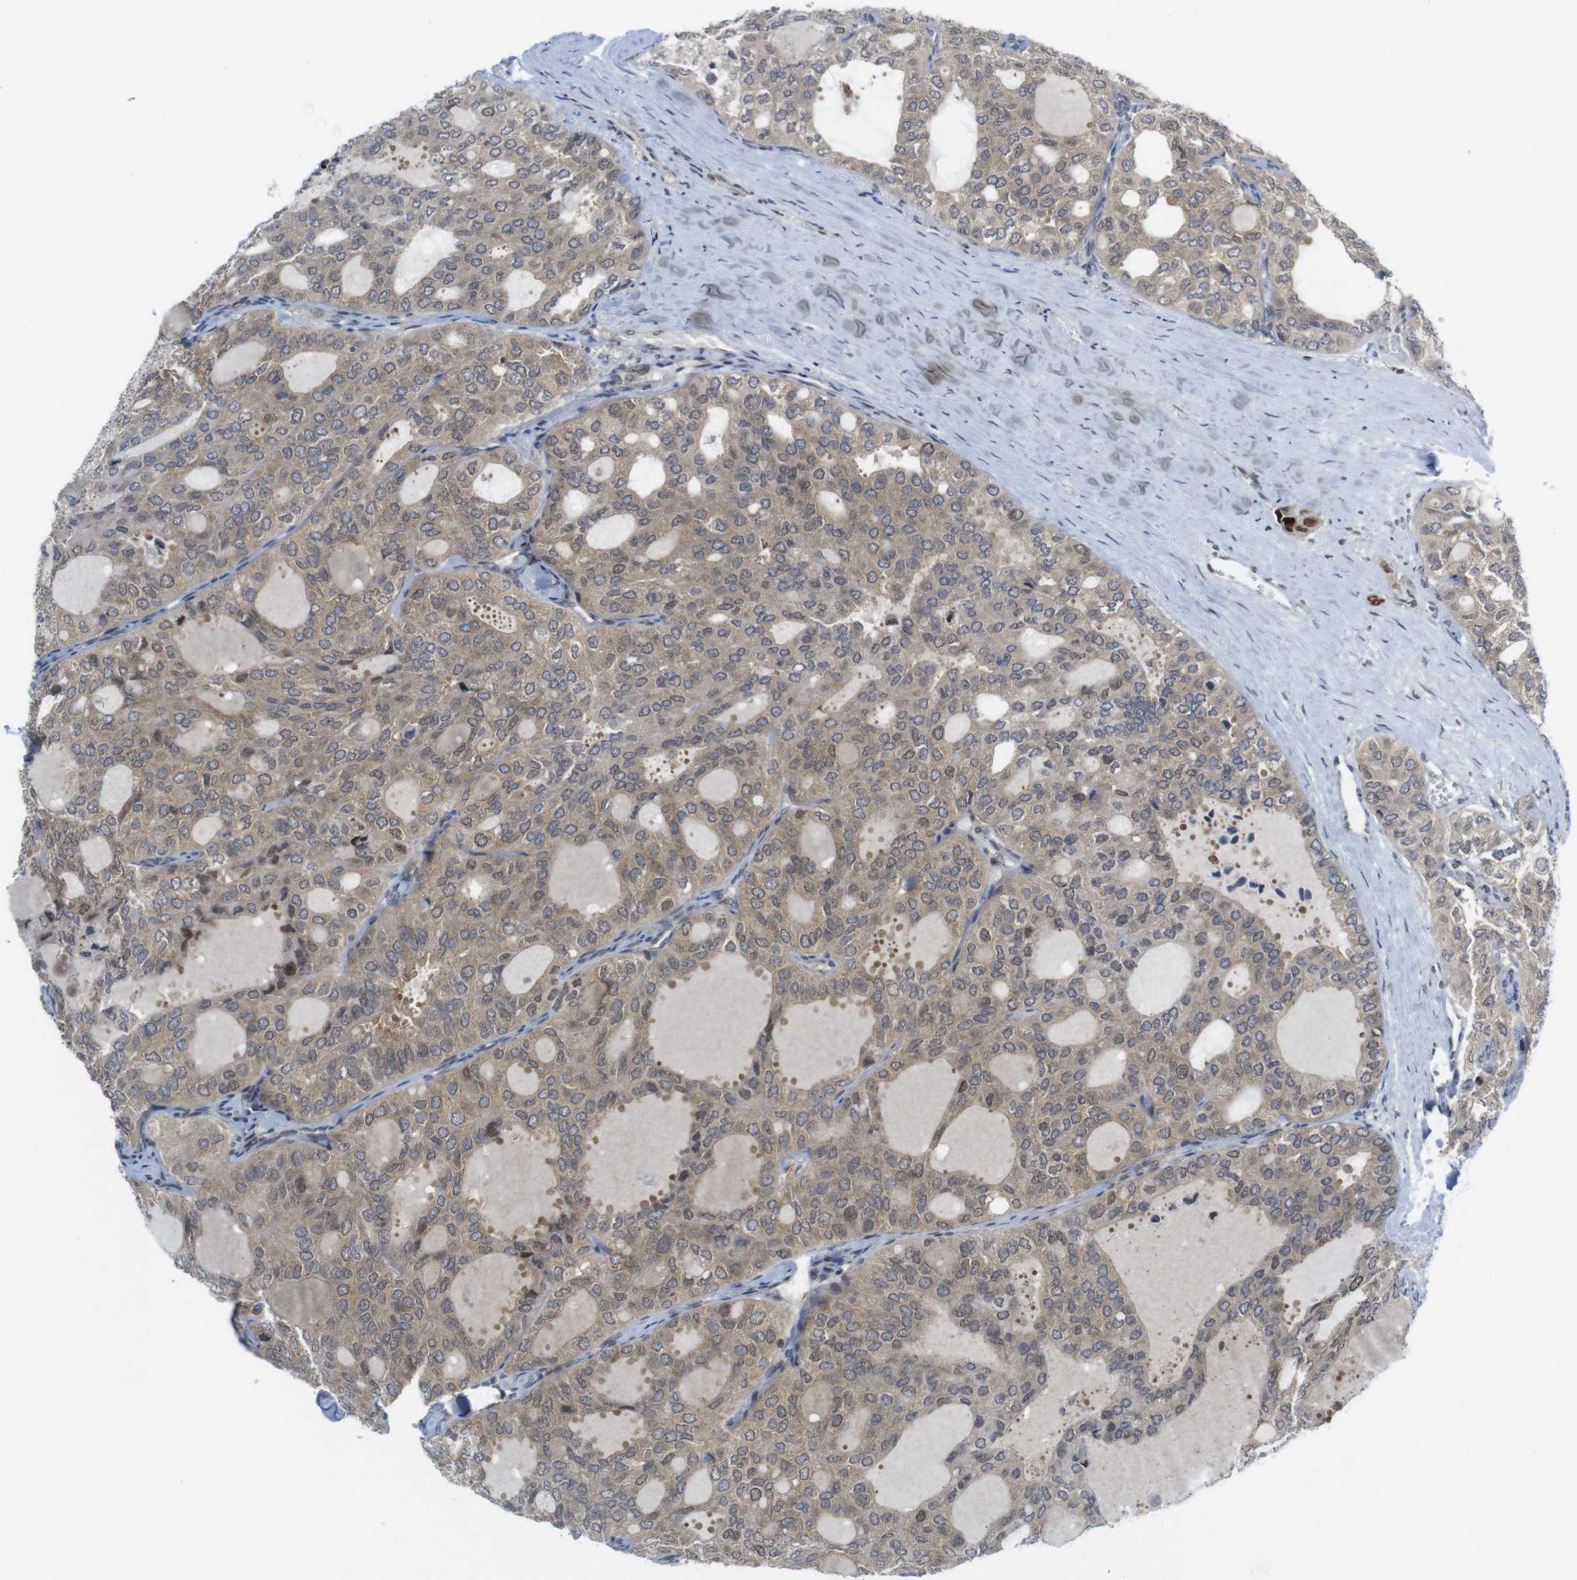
{"staining": {"intensity": "moderate", "quantity": ">75%", "location": "cytoplasmic/membranous"}, "tissue": "thyroid cancer", "cell_type": "Tumor cells", "image_type": "cancer", "snomed": [{"axis": "morphology", "description": "Follicular adenoma carcinoma, NOS"}, {"axis": "topography", "description": "Thyroid gland"}], "caption": "A photomicrograph of human follicular adenoma carcinoma (thyroid) stained for a protein exhibits moderate cytoplasmic/membranous brown staining in tumor cells. The staining was performed using DAB, with brown indicating positive protein expression. Nuclei are stained blue with hematoxylin.", "gene": "RCC1", "patient": {"sex": "male", "age": 75}}